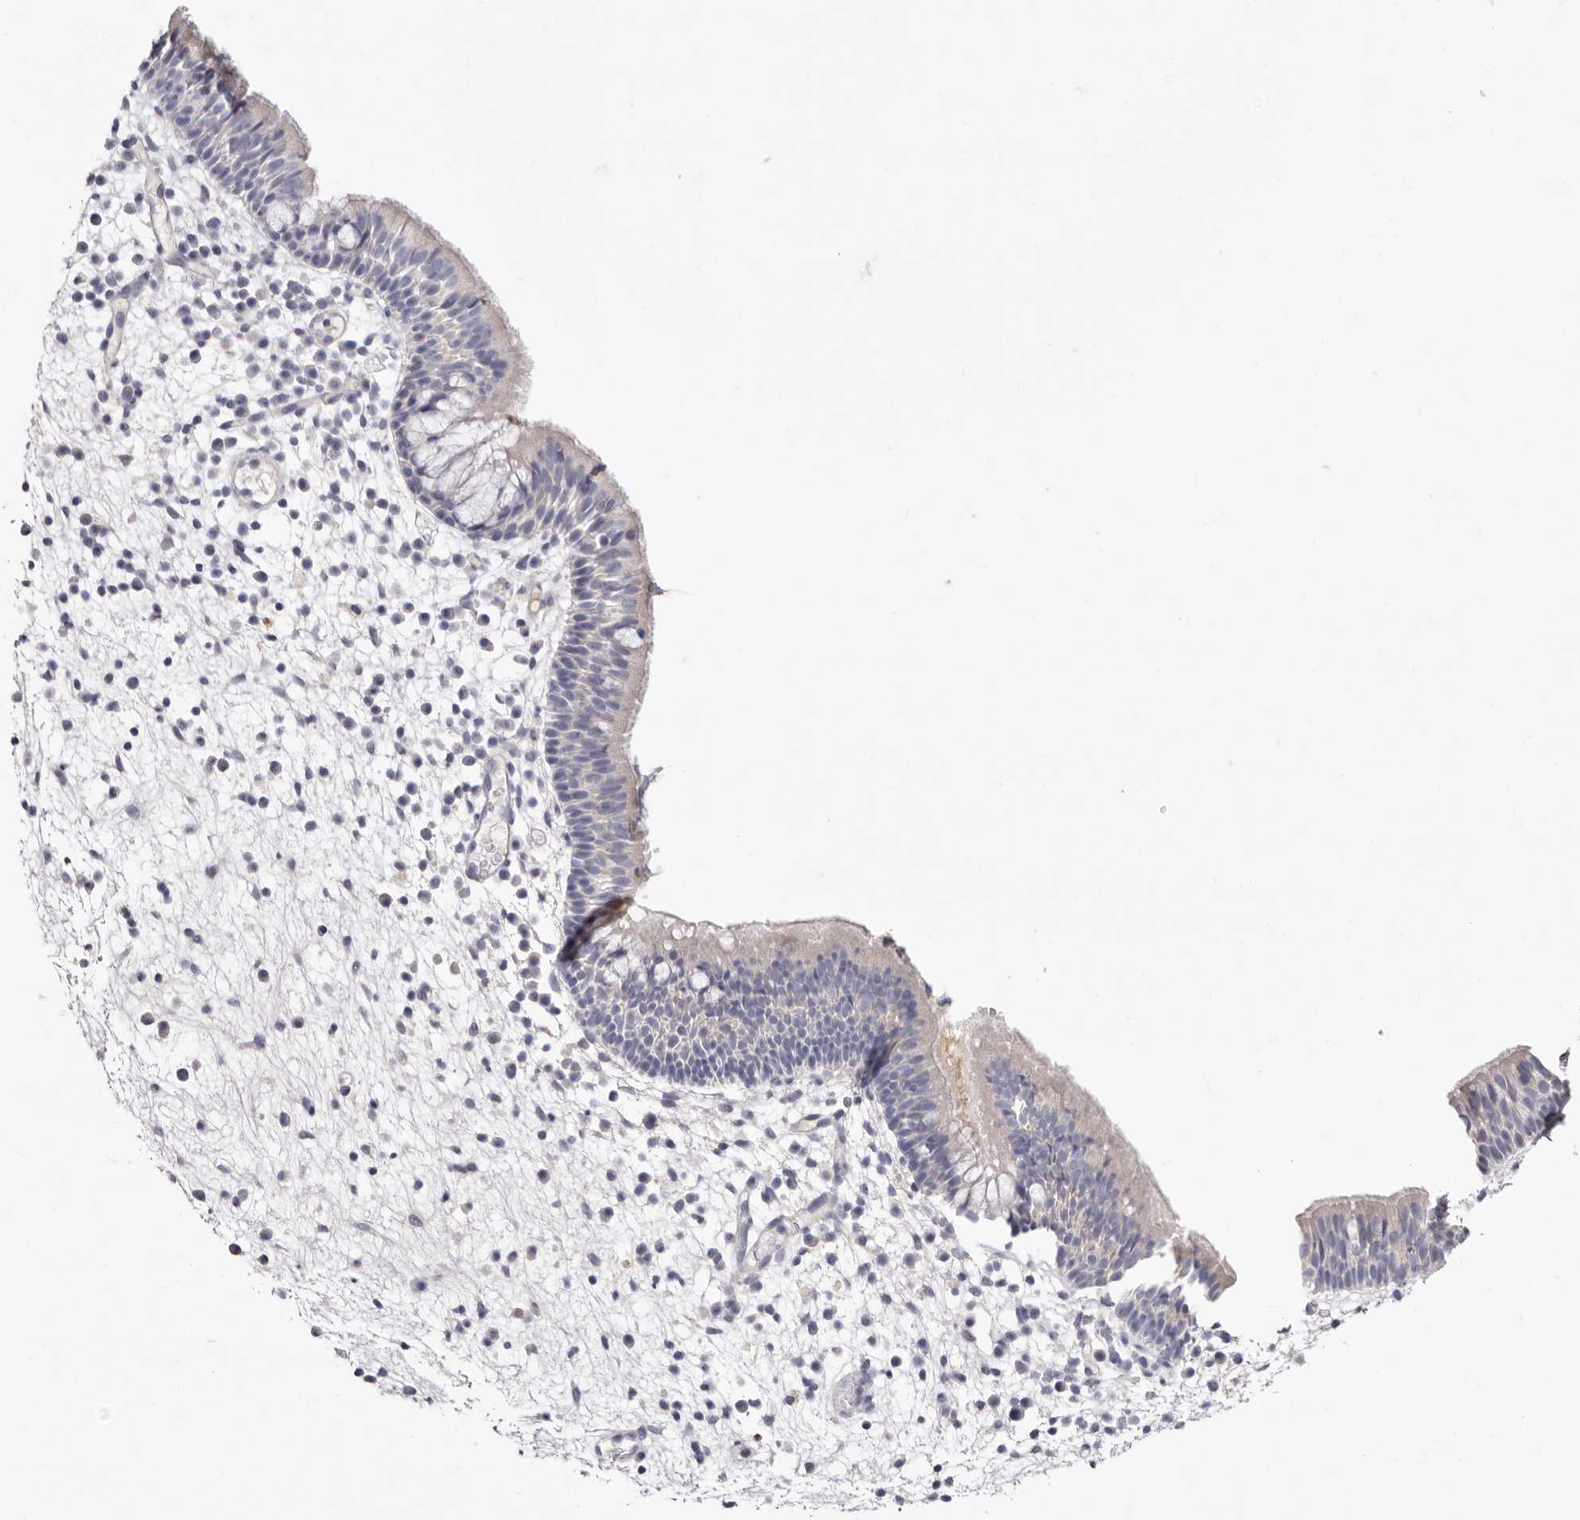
{"staining": {"intensity": "negative", "quantity": "none", "location": "none"}, "tissue": "nasopharynx", "cell_type": "Respiratory epithelial cells", "image_type": "normal", "snomed": [{"axis": "morphology", "description": "Normal tissue, NOS"}, {"axis": "morphology", "description": "Inflammation, NOS"}, {"axis": "morphology", "description": "Malignant melanoma, Metastatic site"}, {"axis": "topography", "description": "Nasopharynx"}], "caption": "Immunohistochemical staining of normal nasopharynx reveals no significant expression in respiratory epithelial cells.", "gene": "LMLN", "patient": {"sex": "male", "age": 70}}